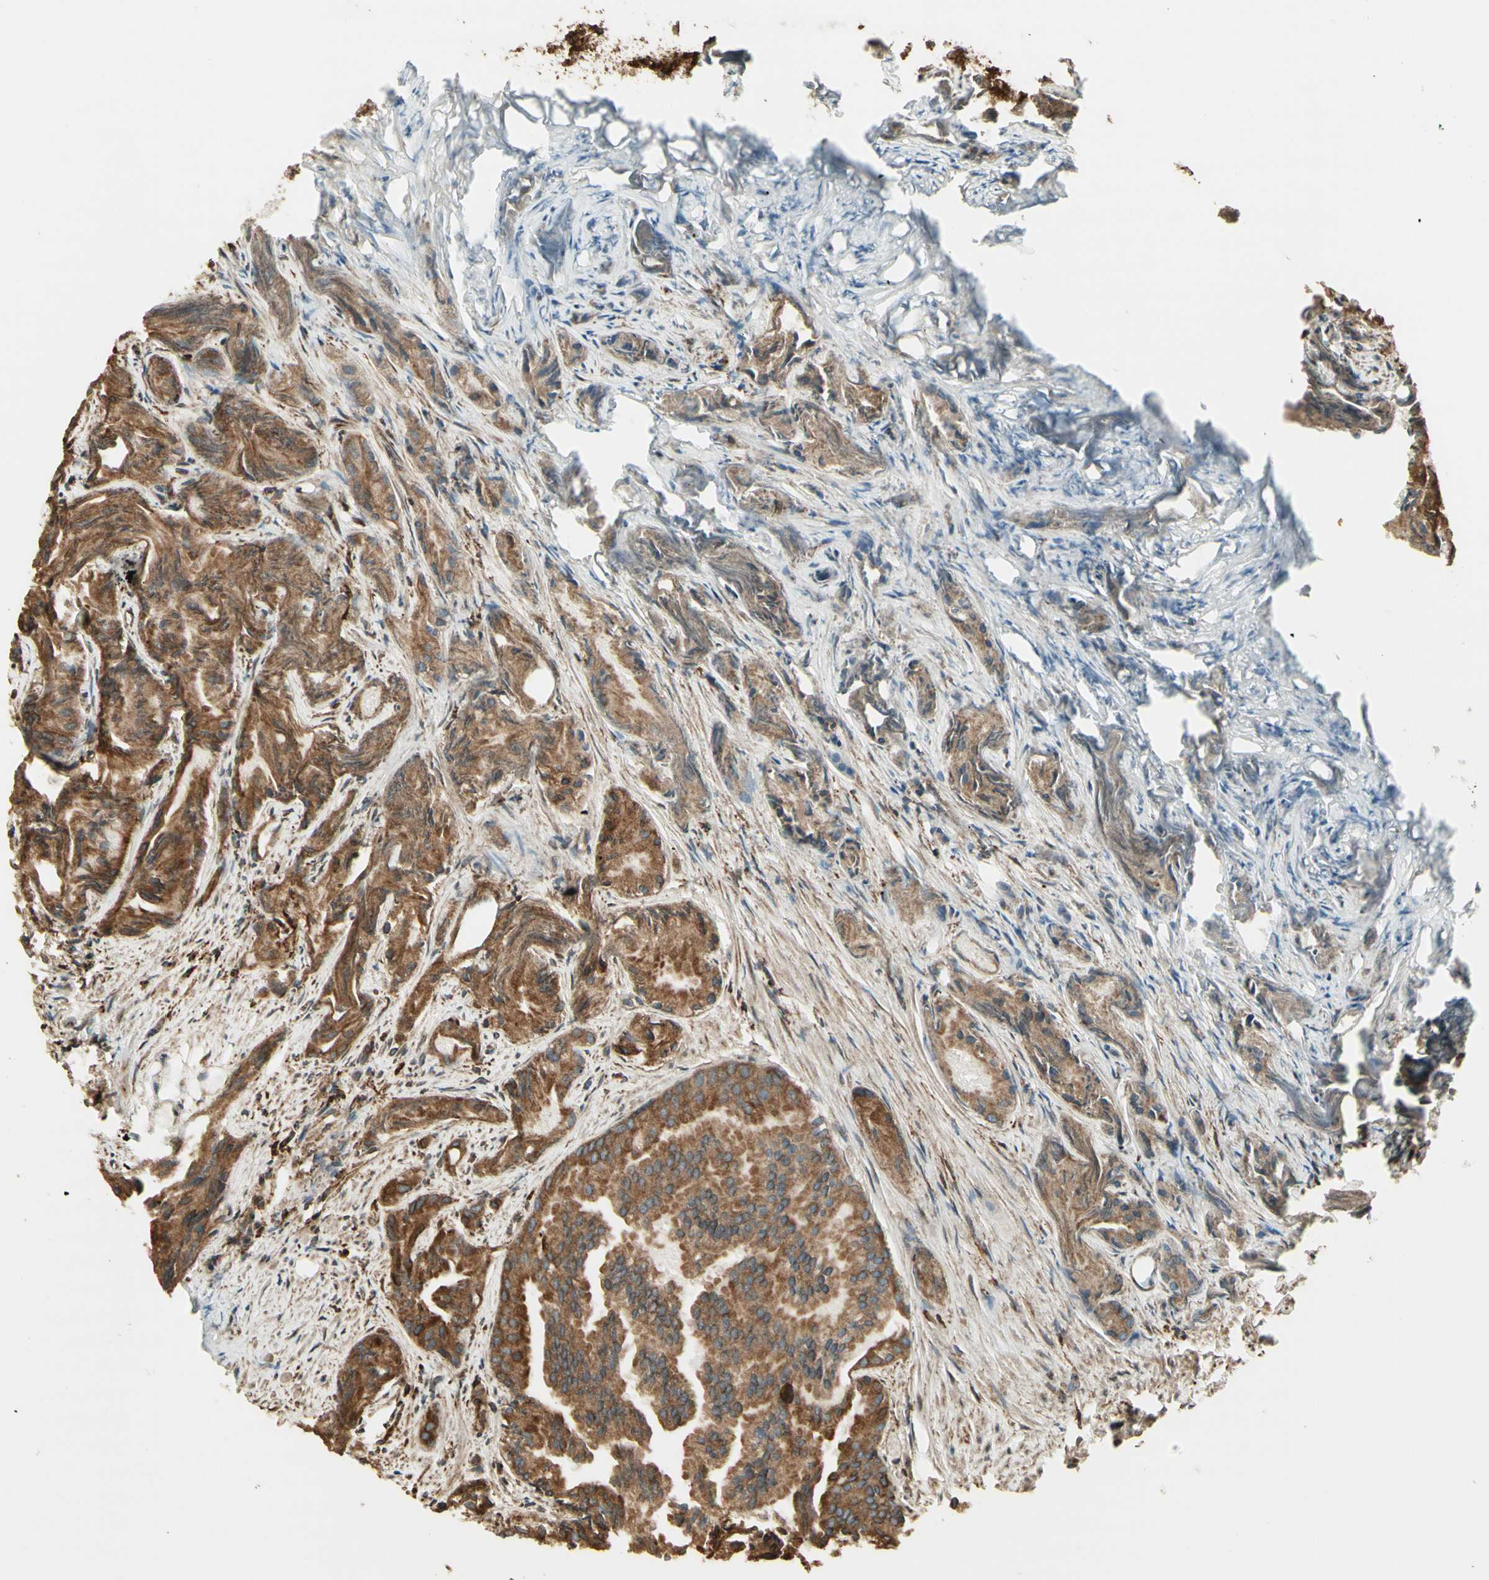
{"staining": {"intensity": "moderate", "quantity": ">75%", "location": "cytoplasmic/membranous"}, "tissue": "prostate cancer", "cell_type": "Tumor cells", "image_type": "cancer", "snomed": [{"axis": "morphology", "description": "Adenocarcinoma, Low grade"}, {"axis": "topography", "description": "Prostate"}], "caption": "Moderate cytoplasmic/membranous staining is identified in about >75% of tumor cells in adenocarcinoma (low-grade) (prostate).", "gene": "CANX", "patient": {"sex": "male", "age": 72}}